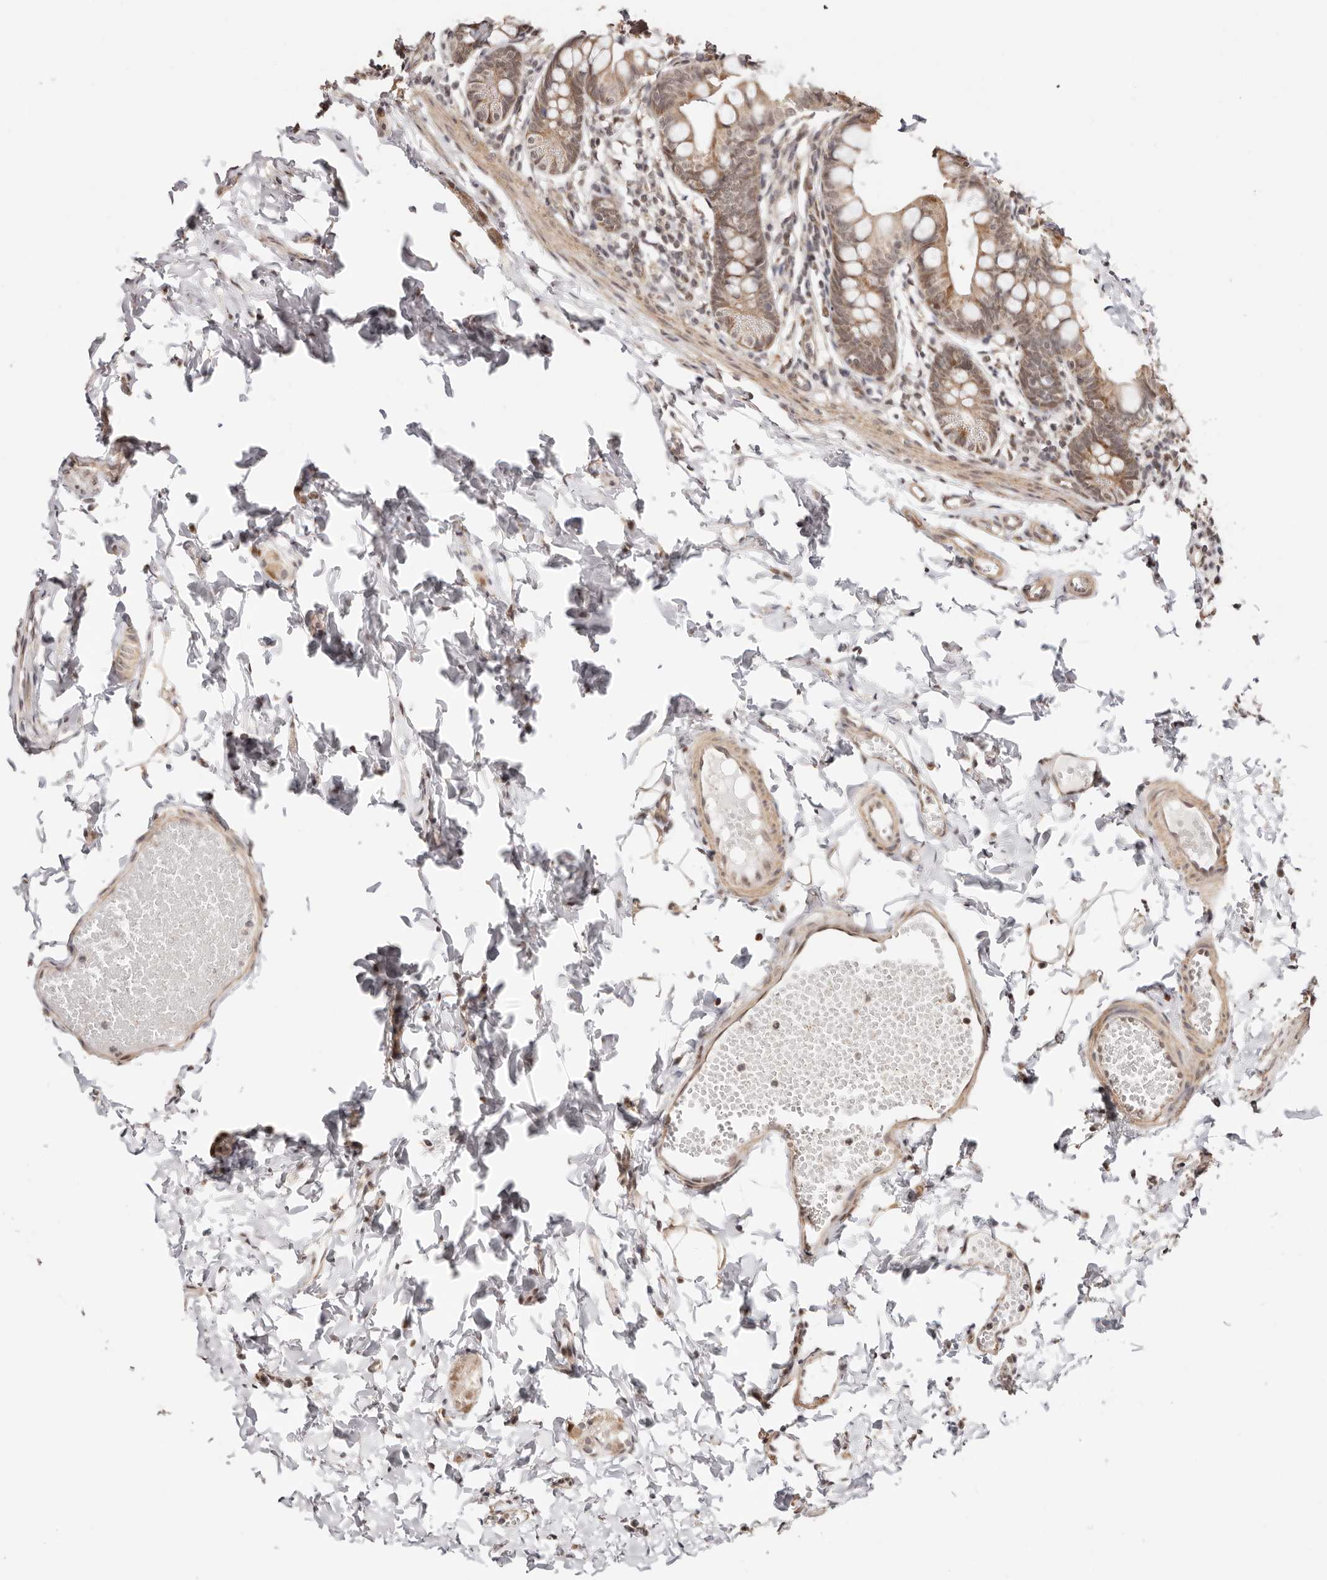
{"staining": {"intensity": "moderate", "quantity": ">75%", "location": "cytoplasmic/membranous"}, "tissue": "small intestine", "cell_type": "Glandular cells", "image_type": "normal", "snomed": [{"axis": "morphology", "description": "Normal tissue, NOS"}, {"axis": "topography", "description": "Small intestine"}], "caption": "High-power microscopy captured an immunohistochemistry (IHC) micrograph of unremarkable small intestine, revealing moderate cytoplasmic/membranous expression in about >75% of glandular cells. (DAB (3,3'-diaminobenzidine) = brown stain, brightfield microscopy at high magnification).", "gene": "CTNNBL1", "patient": {"sex": "male", "age": 7}}